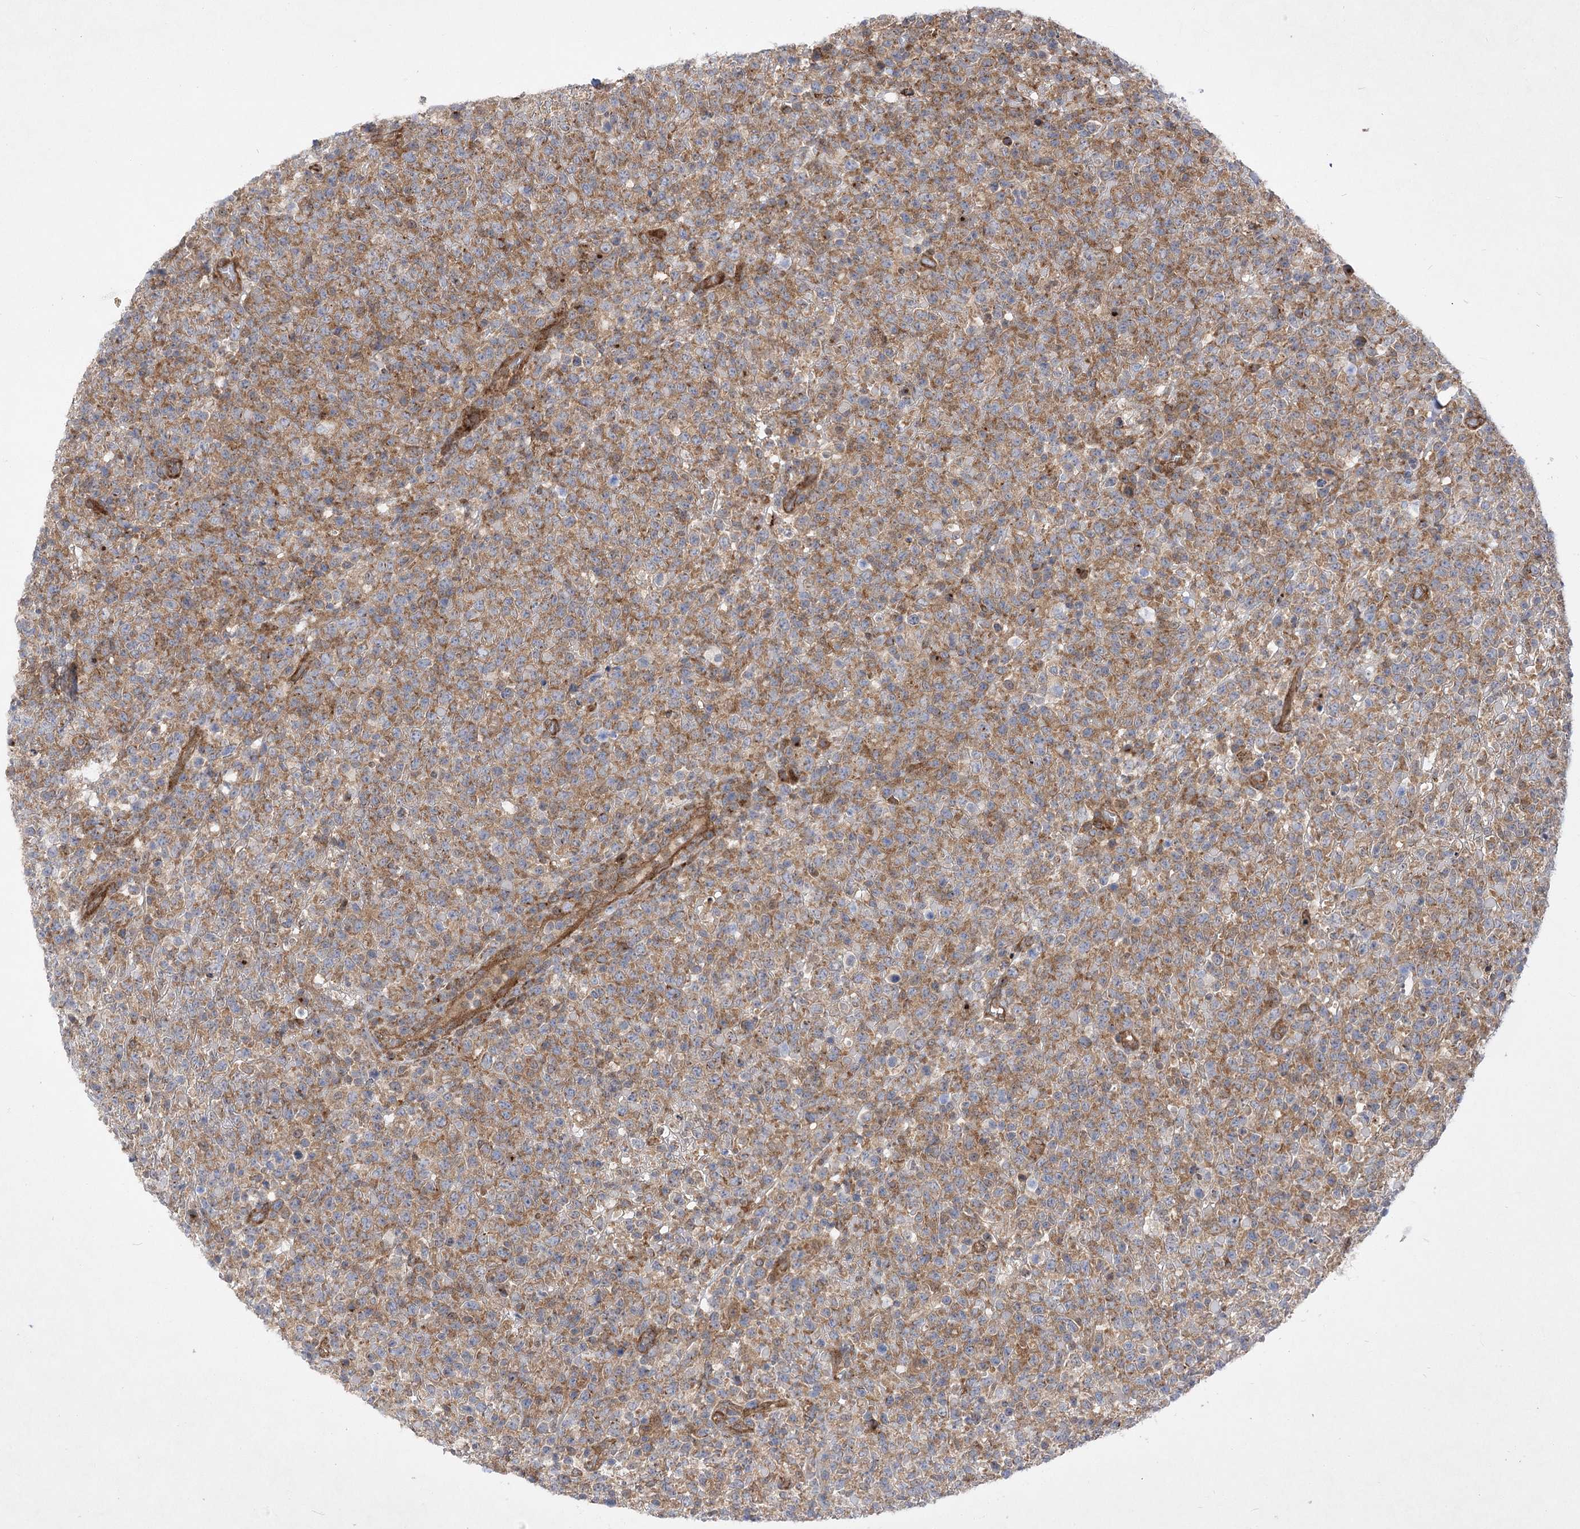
{"staining": {"intensity": "moderate", "quantity": ">75%", "location": "cytoplasmic/membranous"}, "tissue": "lymphoma", "cell_type": "Tumor cells", "image_type": "cancer", "snomed": [{"axis": "morphology", "description": "Malignant lymphoma, non-Hodgkin's type, High grade"}, {"axis": "topography", "description": "Colon"}], "caption": "Tumor cells demonstrate medium levels of moderate cytoplasmic/membranous expression in approximately >75% of cells in lymphoma. The staining was performed using DAB to visualize the protein expression in brown, while the nuclei were stained in blue with hematoxylin (Magnification: 20x).", "gene": "ARHGAP31", "patient": {"sex": "female", "age": 53}}